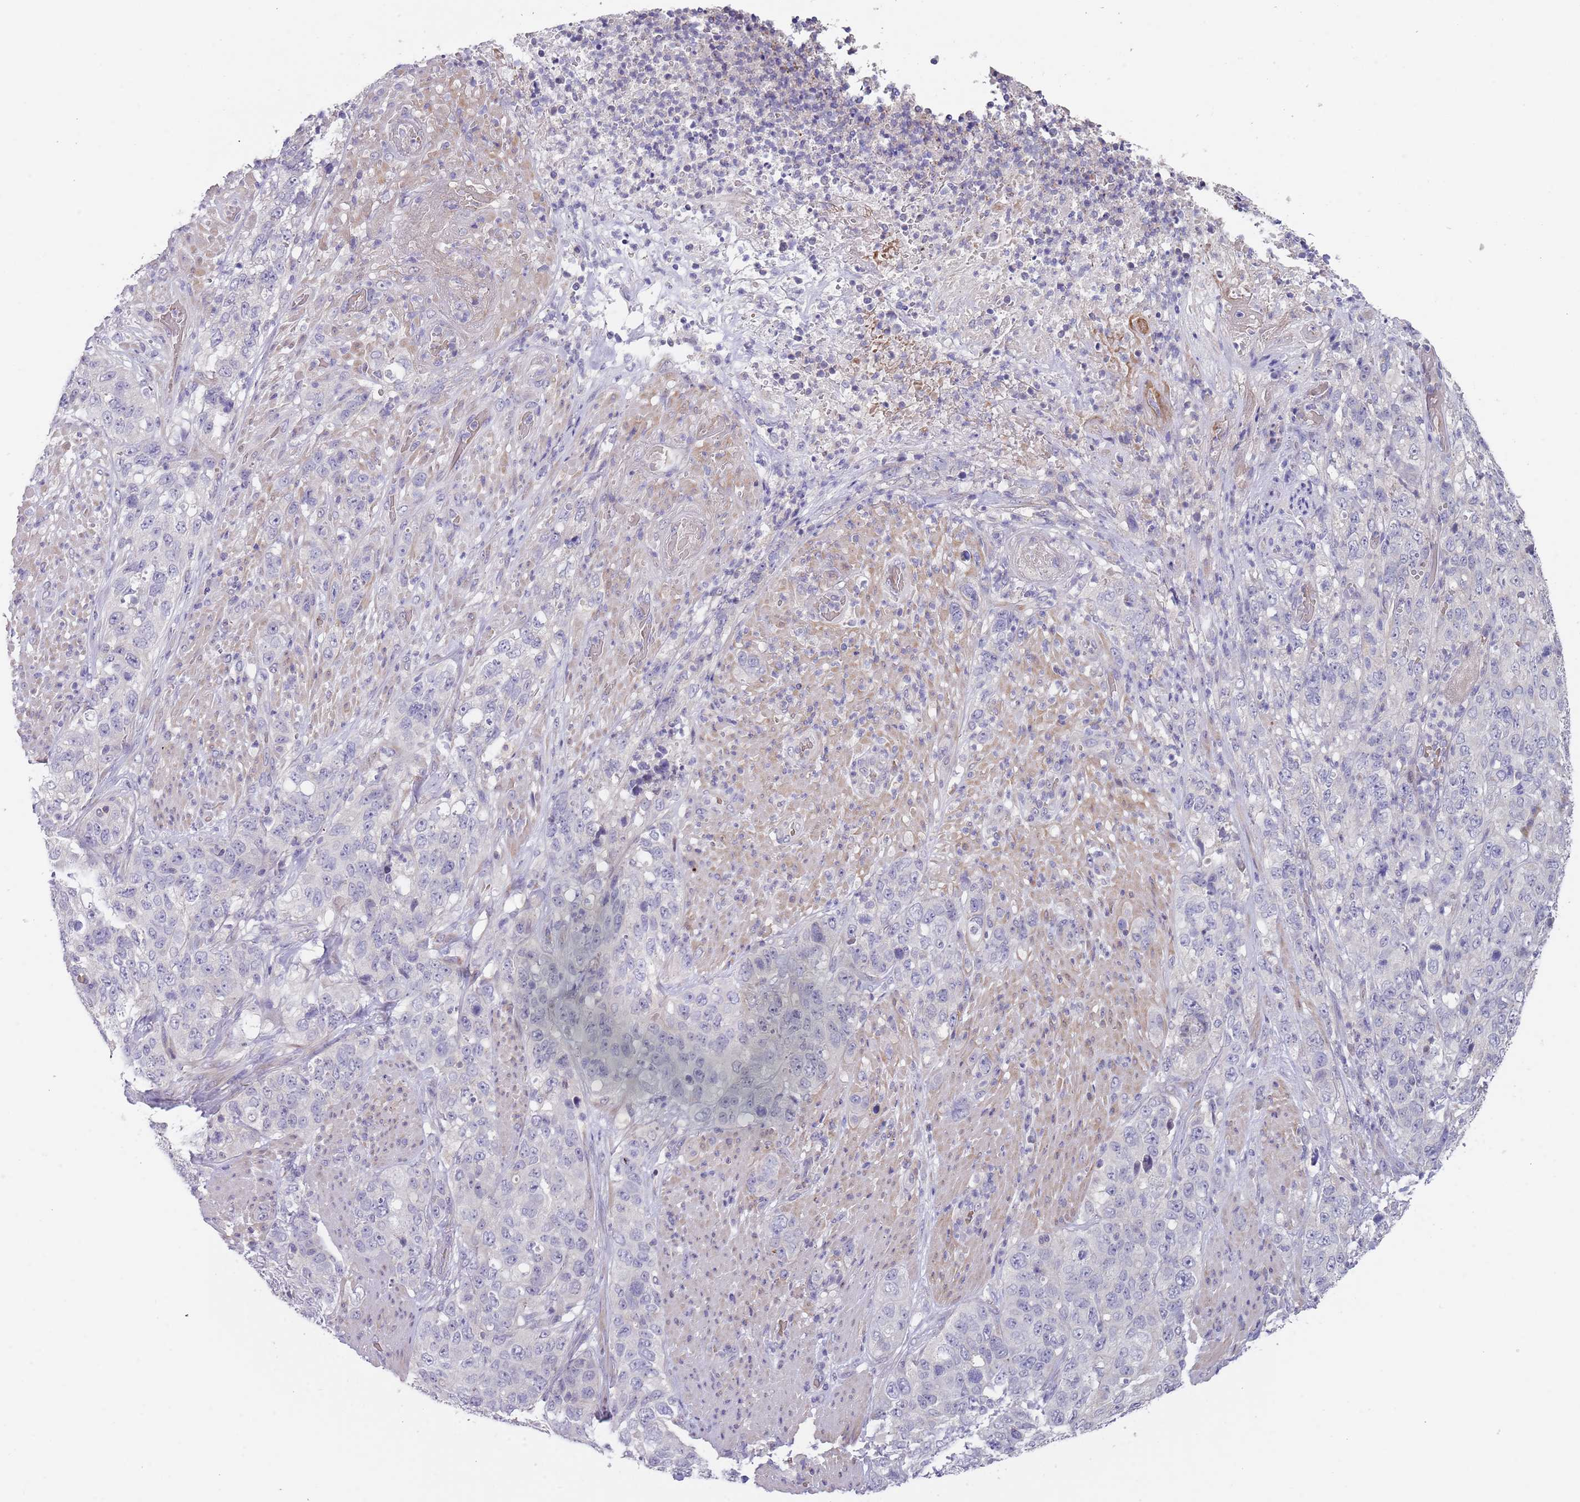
{"staining": {"intensity": "negative", "quantity": "none", "location": "none"}, "tissue": "stomach cancer", "cell_type": "Tumor cells", "image_type": "cancer", "snomed": [{"axis": "morphology", "description": "Adenocarcinoma, NOS"}, {"axis": "topography", "description": "Stomach"}], "caption": "This is an immunohistochemistry image of human stomach cancer. There is no staining in tumor cells.", "gene": "PRAC1", "patient": {"sex": "male", "age": 48}}